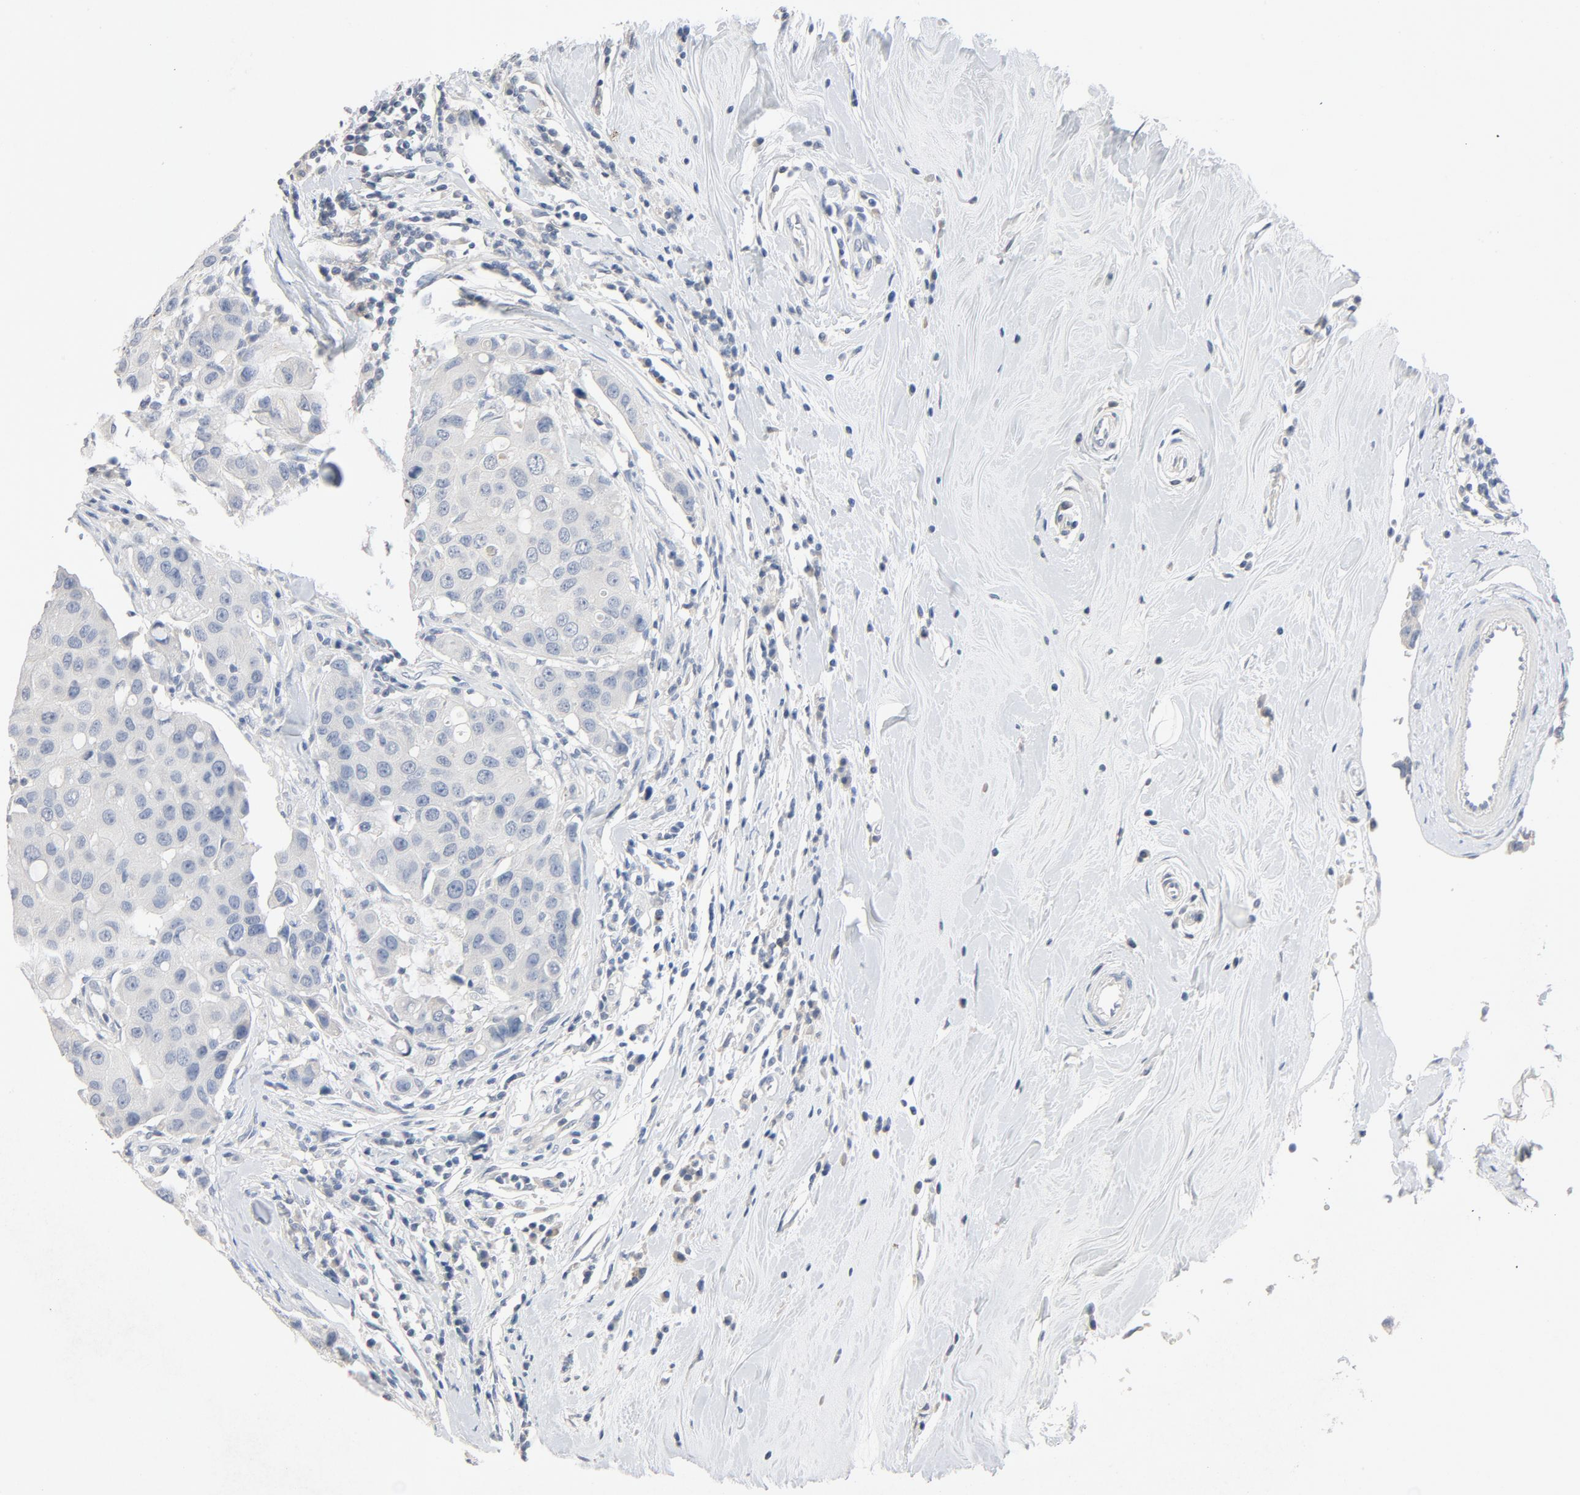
{"staining": {"intensity": "negative", "quantity": "none", "location": "none"}, "tissue": "breast cancer", "cell_type": "Tumor cells", "image_type": "cancer", "snomed": [{"axis": "morphology", "description": "Duct carcinoma"}, {"axis": "topography", "description": "Breast"}], "caption": "This is an immunohistochemistry micrograph of human breast intraductal carcinoma. There is no expression in tumor cells.", "gene": "ZCCHC13", "patient": {"sex": "female", "age": 27}}